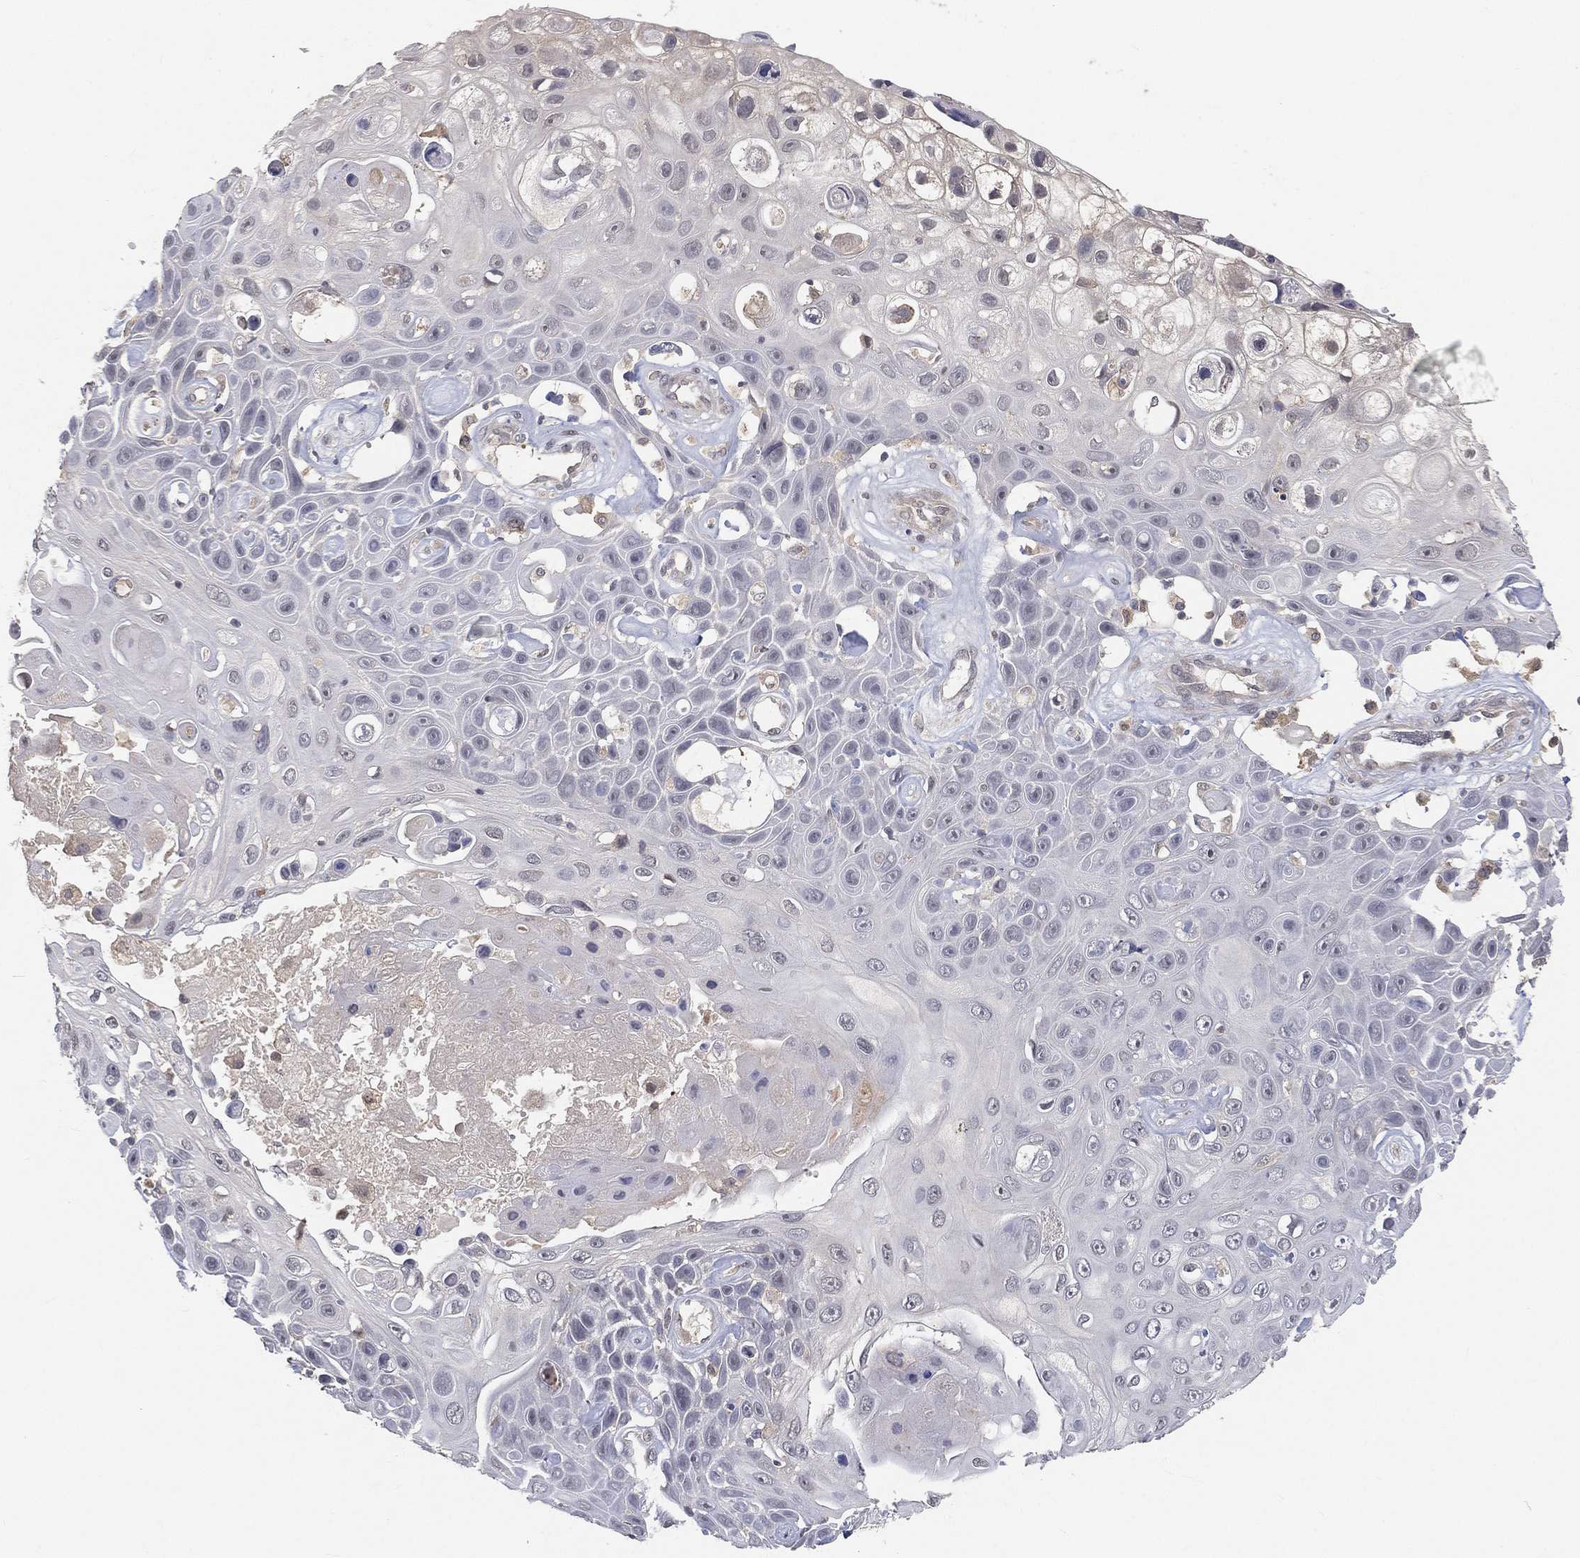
{"staining": {"intensity": "negative", "quantity": "none", "location": "none"}, "tissue": "skin cancer", "cell_type": "Tumor cells", "image_type": "cancer", "snomed": [{"axis": "morphology", "description": "Squamous cell carcinoma, NOS"}, {"axis": "topography", "description": "Skin"}], "caption": "A micrograph of human skin squamous cell carcinoma is negative for staining in tumor cells.", "gene": "MAPK1", "patient": {"sex": "male", "age": 82}}